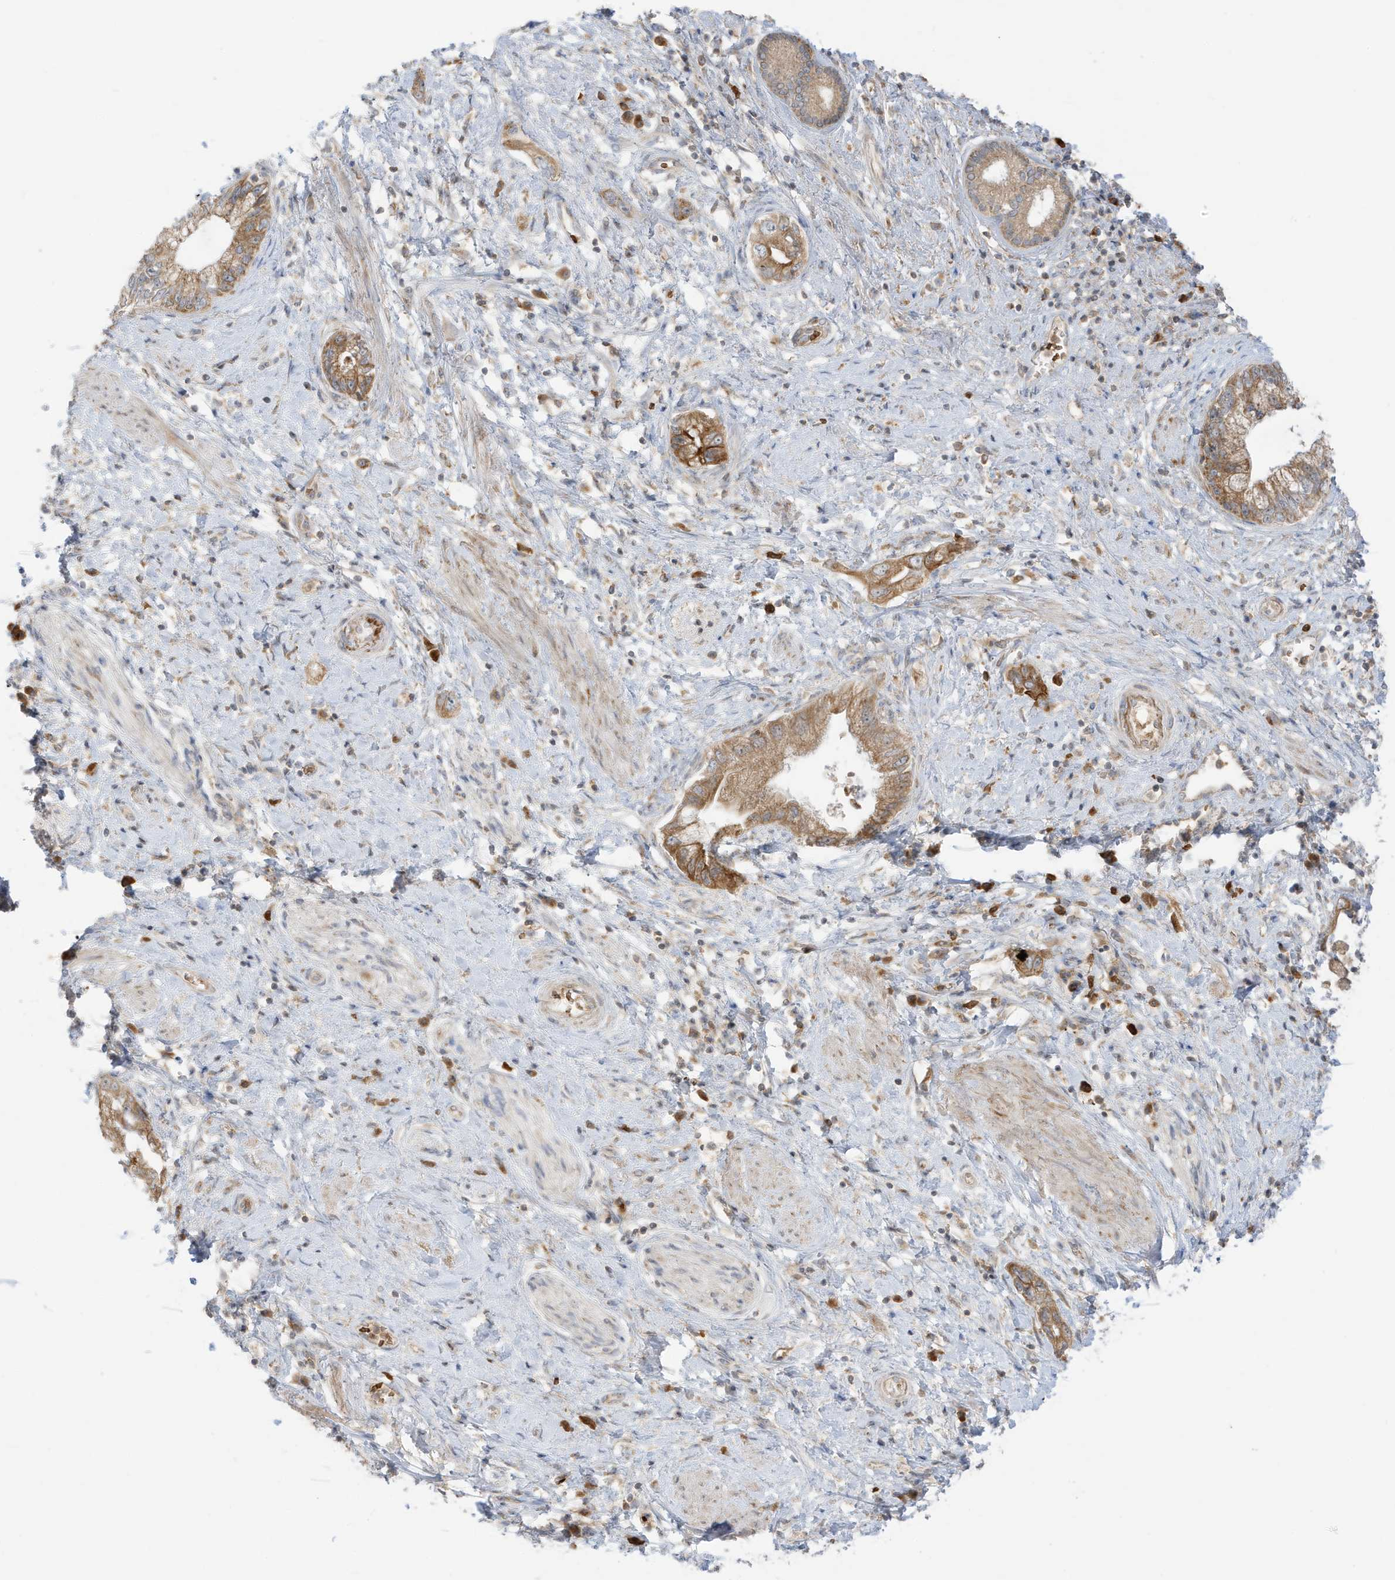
{"staining": {"intensity": "moderate", "quantity": ">75%", "location": "cytoplasmic/membranous"}, "tissue": "pancreatic cancer", "cell_type": "Tumor cells", "image_type": "cancer", "snomed": [{"axis": "morphology", "description": "Adenocarcinoma, NOS"}, {"axis": "topography", "description": "Pancreas"}], "caption": "This image reveals immunohistochemistry (IHC) staining of adenocarcinoma (pancreatic), with medium moderate cytoplasmic/membranous expression in approximately >75% of tumor cells.", "gene": "NPPC", "patient": {"sex": "female", "age": 73}}